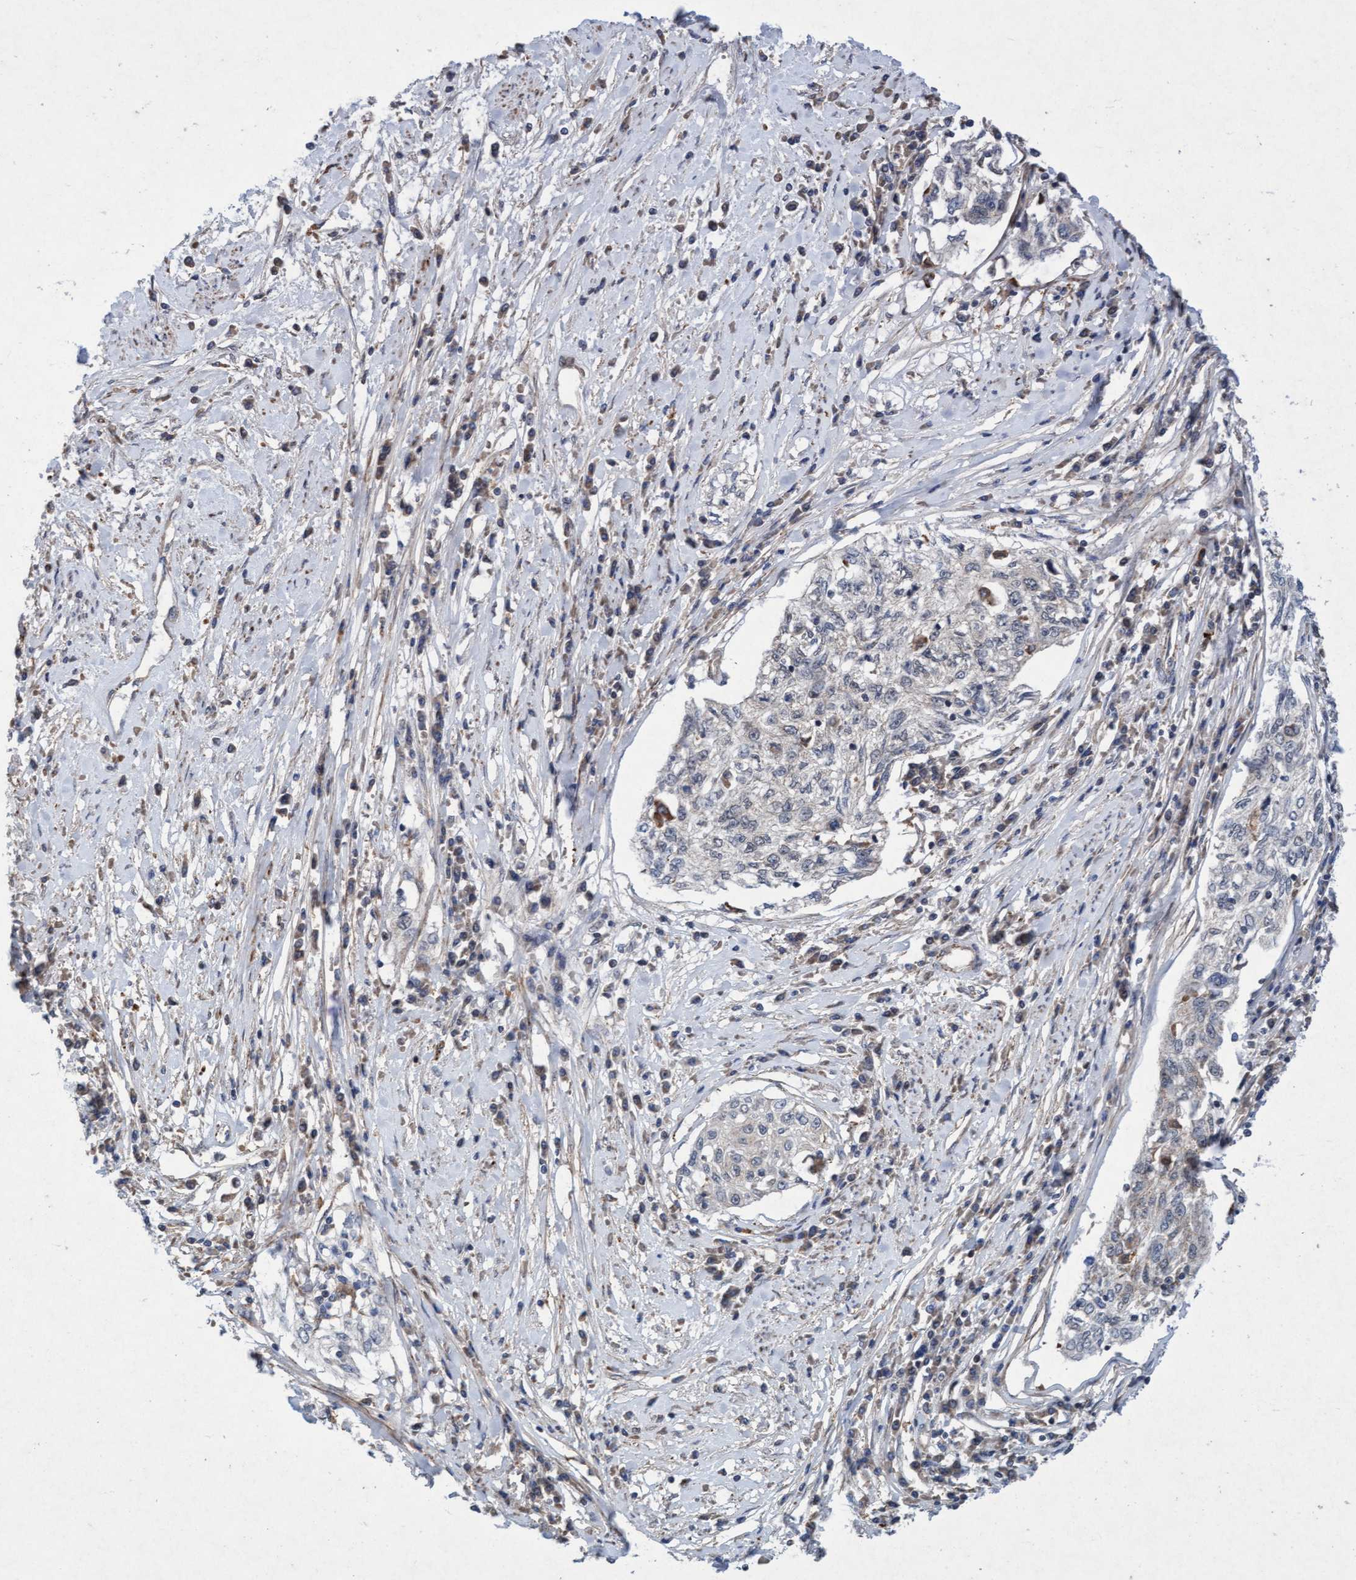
{"staining": {"intensity": "negative", "quantity": "none", "location": "none"}, "tissue": "cervical cancer", "cell_type": "Tumor cells", "image_type": "cancer", "snomed": [{"axis": "morphology", "description": "Squamous cell carcinoma, NOS"}, {"axis": "topography", "description": "Cervix"}], "caption": "DAB immunohistochemical staining of human cervical cancer (squamous cell carcinoma) reveals no significant staining in tumor cells.", "gene": "TMEM70", "patient": {"sex": "female", "age": 57}}